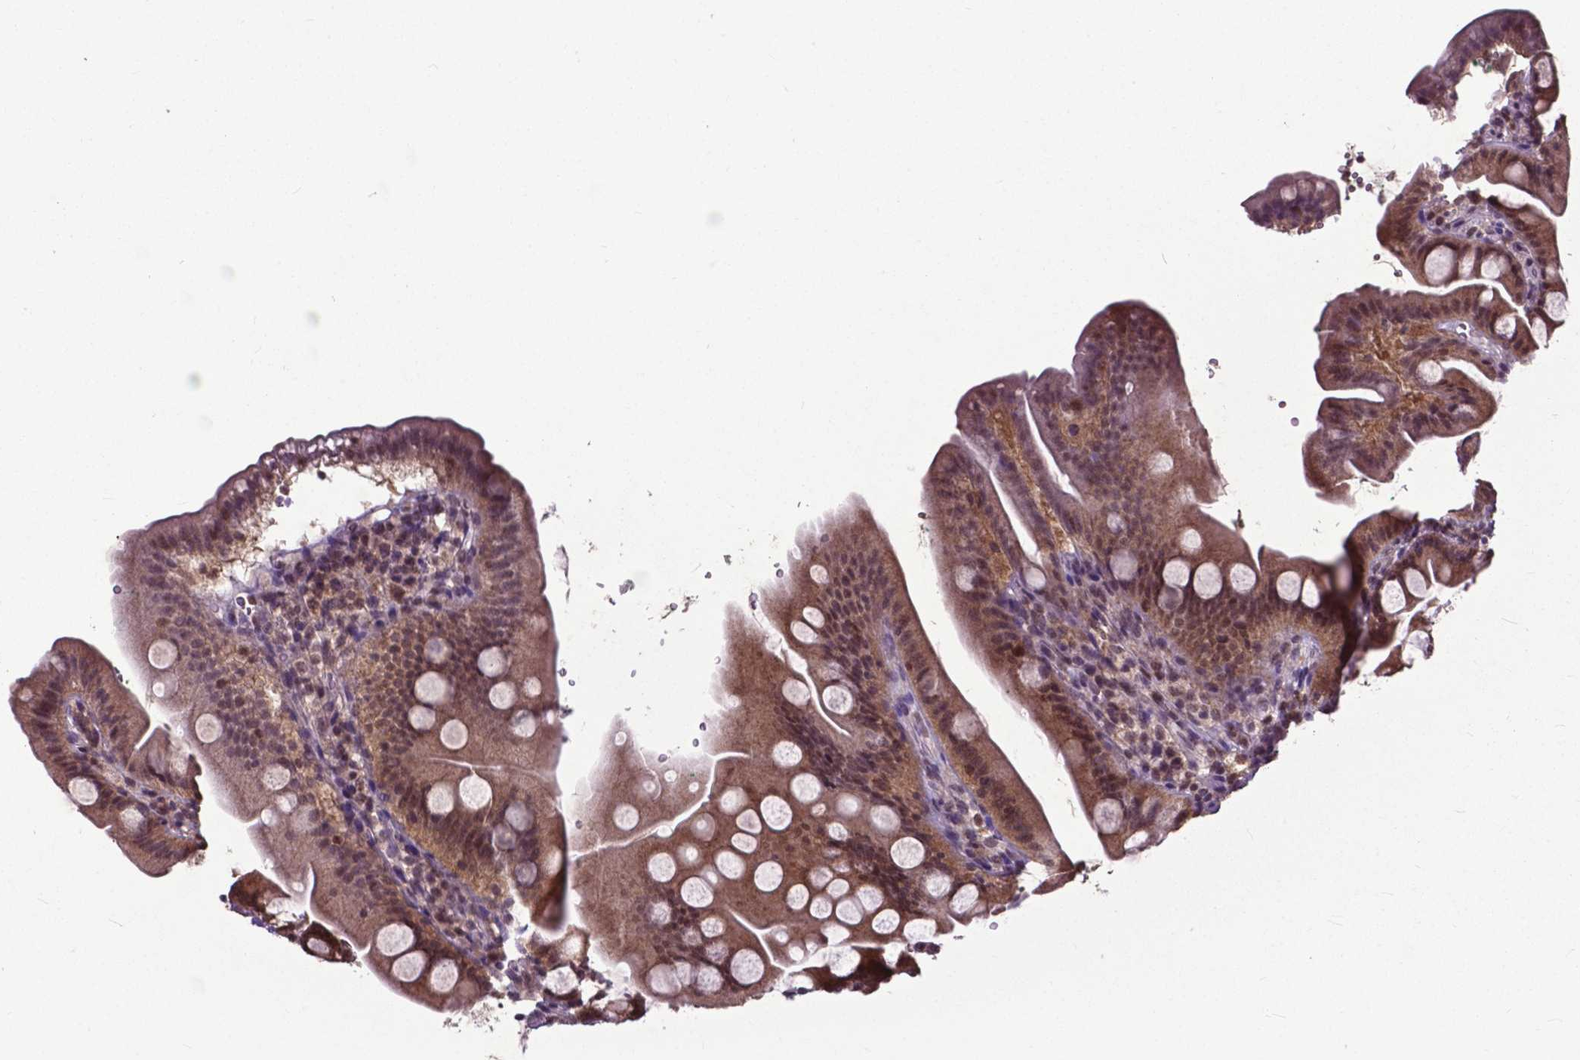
{"staining": {"intensity": "moderate", "quantity": ">75%", "location": "cytoplasmic/membranous,nuclear"}, "tissue": "duodenum", "cell_type": "Glandular cells", "image_type": "normal", "snomed": [{"axis": "morphology", "description": "Normal tissue, NOS"}, {"axis": "topography", "description": "Duodenum"}], "caption": "Immunohistochemistry (DAB (3,3'-diaminobenzidine)) staining of unremarkable duodenum exhibits moderate cytoplasmic/membranous,nuclear protein positivity in approximately >75% of glandular cells. (DAB IHC, brown staining for protein, blue staining for nuclei).", "gene": "FAF1", "patient": {"sex": "female", "age": 67}}